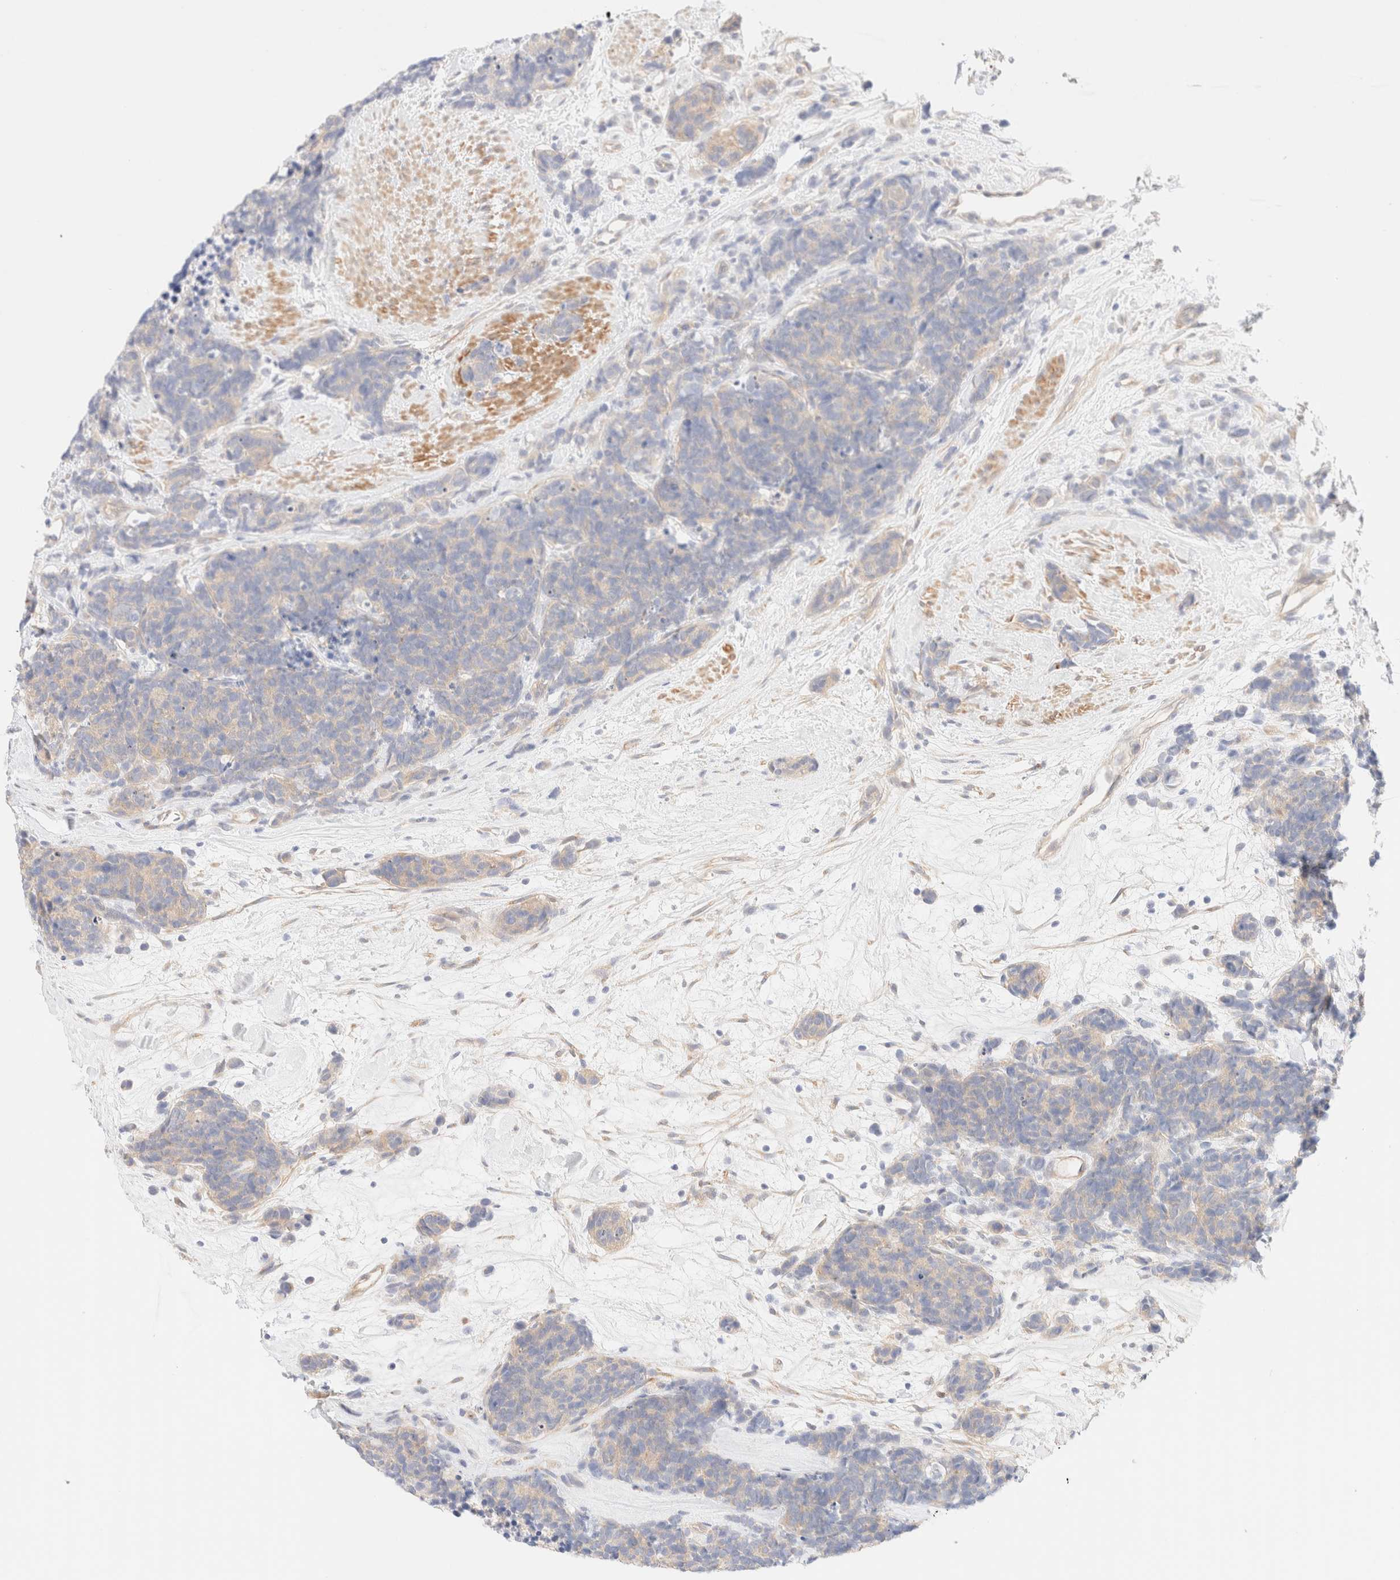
{"staining": {"intensity": "negative", "quantity": "none", "location": "none"}, "tissue": "carcinoid", "cell_type": "Tumor cells", "image_type": "cancer", "snomed": [{"axis": "morphology", "description": "Carcinoma, NOS"}, {"axis": "morphology", "description": "Carcinoid, malignant, NOS"}, {"axis": "topography", "description": "Urinary bladder"}], "caption": "Tumor cells are negative for protein expression in human malignant carcinoid.", "gene": "NIBAN2", "patient": {"sex": "male", "age": 57}}